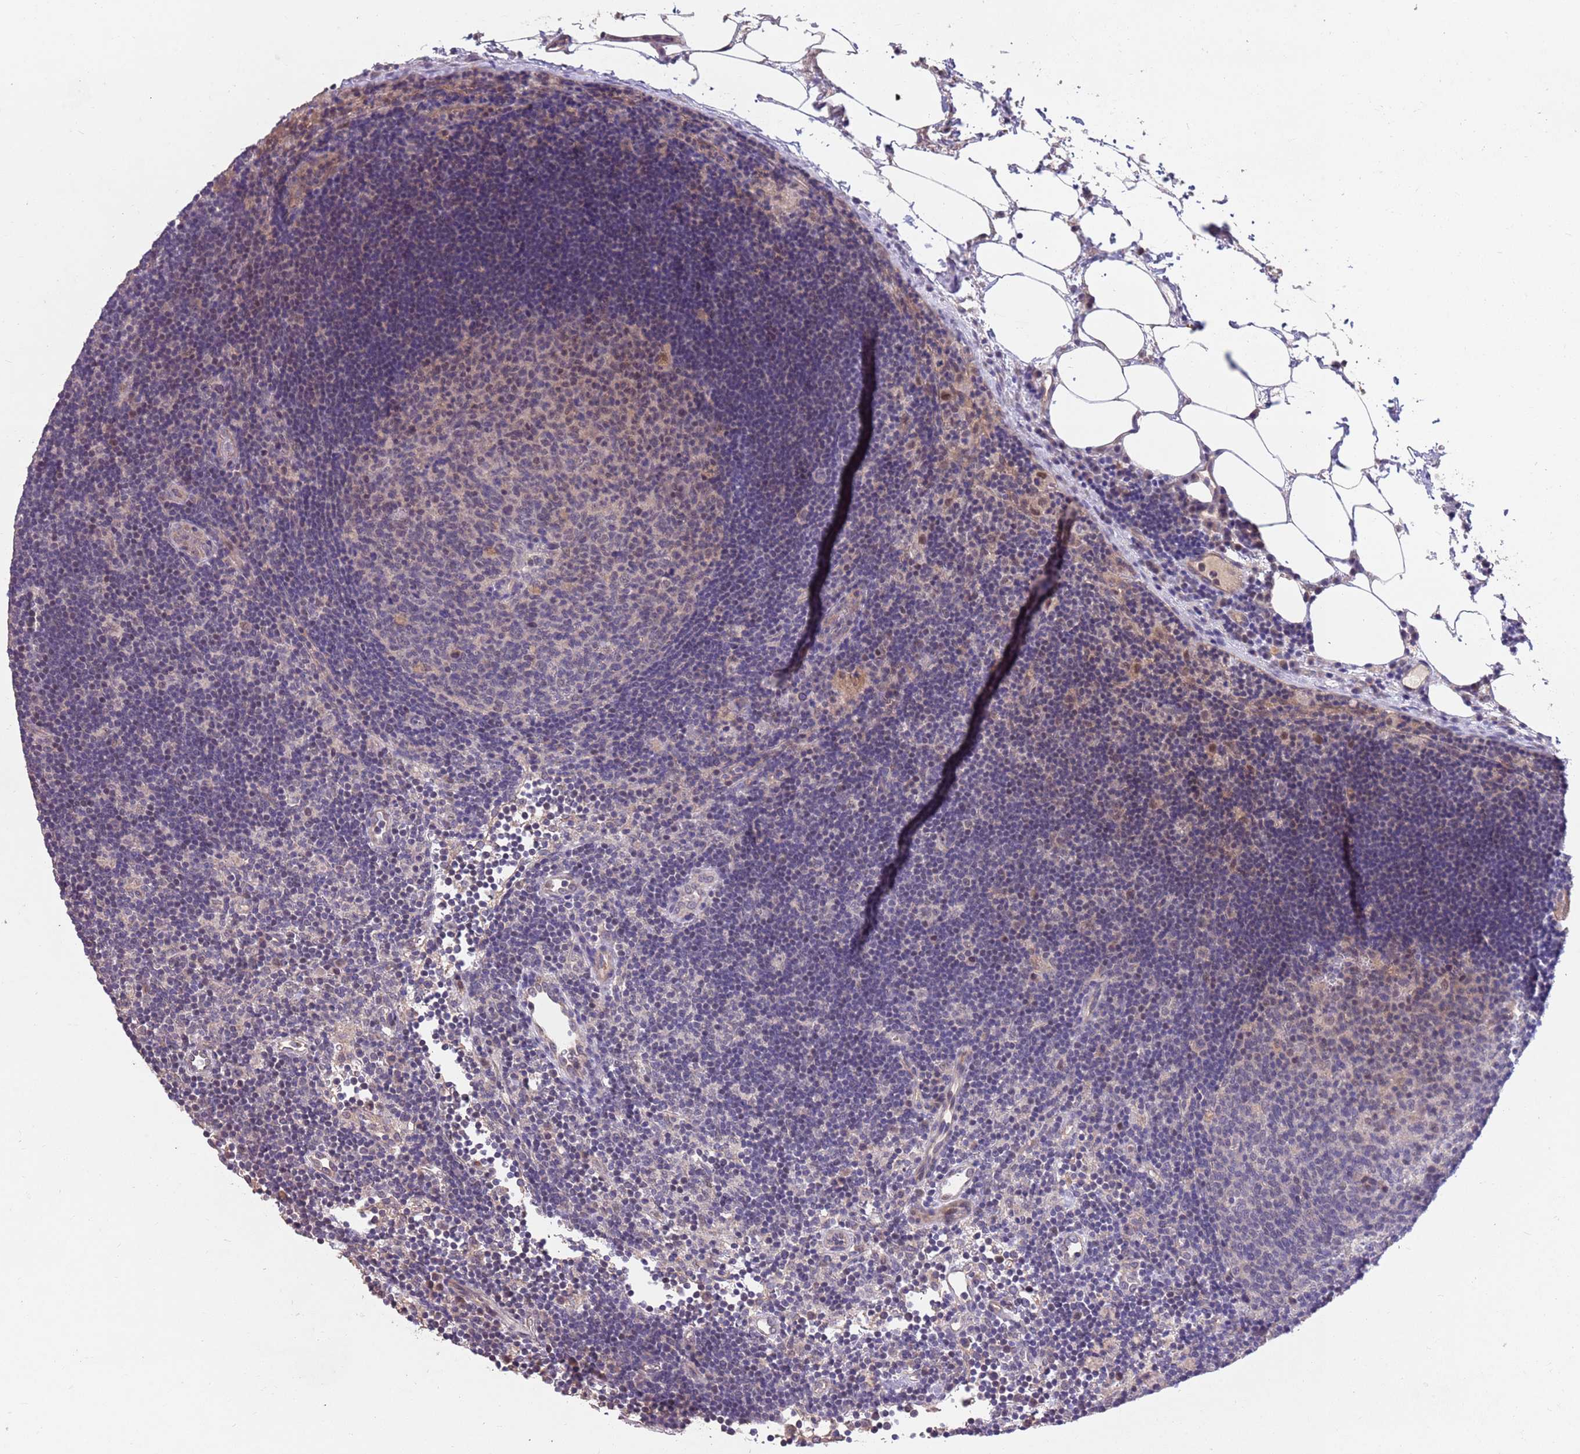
{"staining": {"intensity": "weak", "quantity": "<25%", "location": "nuclear"}, "tissue": "lymph node", "cell_type": "Germinal center cells", "image_type": "normal", "snomed": [{"axis": "morphology", "description": "Normal tissue, NOS"}, {"axis": "topography", "description": "Lymph node"}], "caption": "This is a histopathology image of immunohistochemistry (IHC) staining of normal lymph node, which shows no positivity in germinal center cells. (Stains: DAB IHC with hematoxylin counter stain, Microscopy: brightfield microscopy at high magnification).", "gene": "MEI1", "patient": {"sex": "male", "age": 62}}